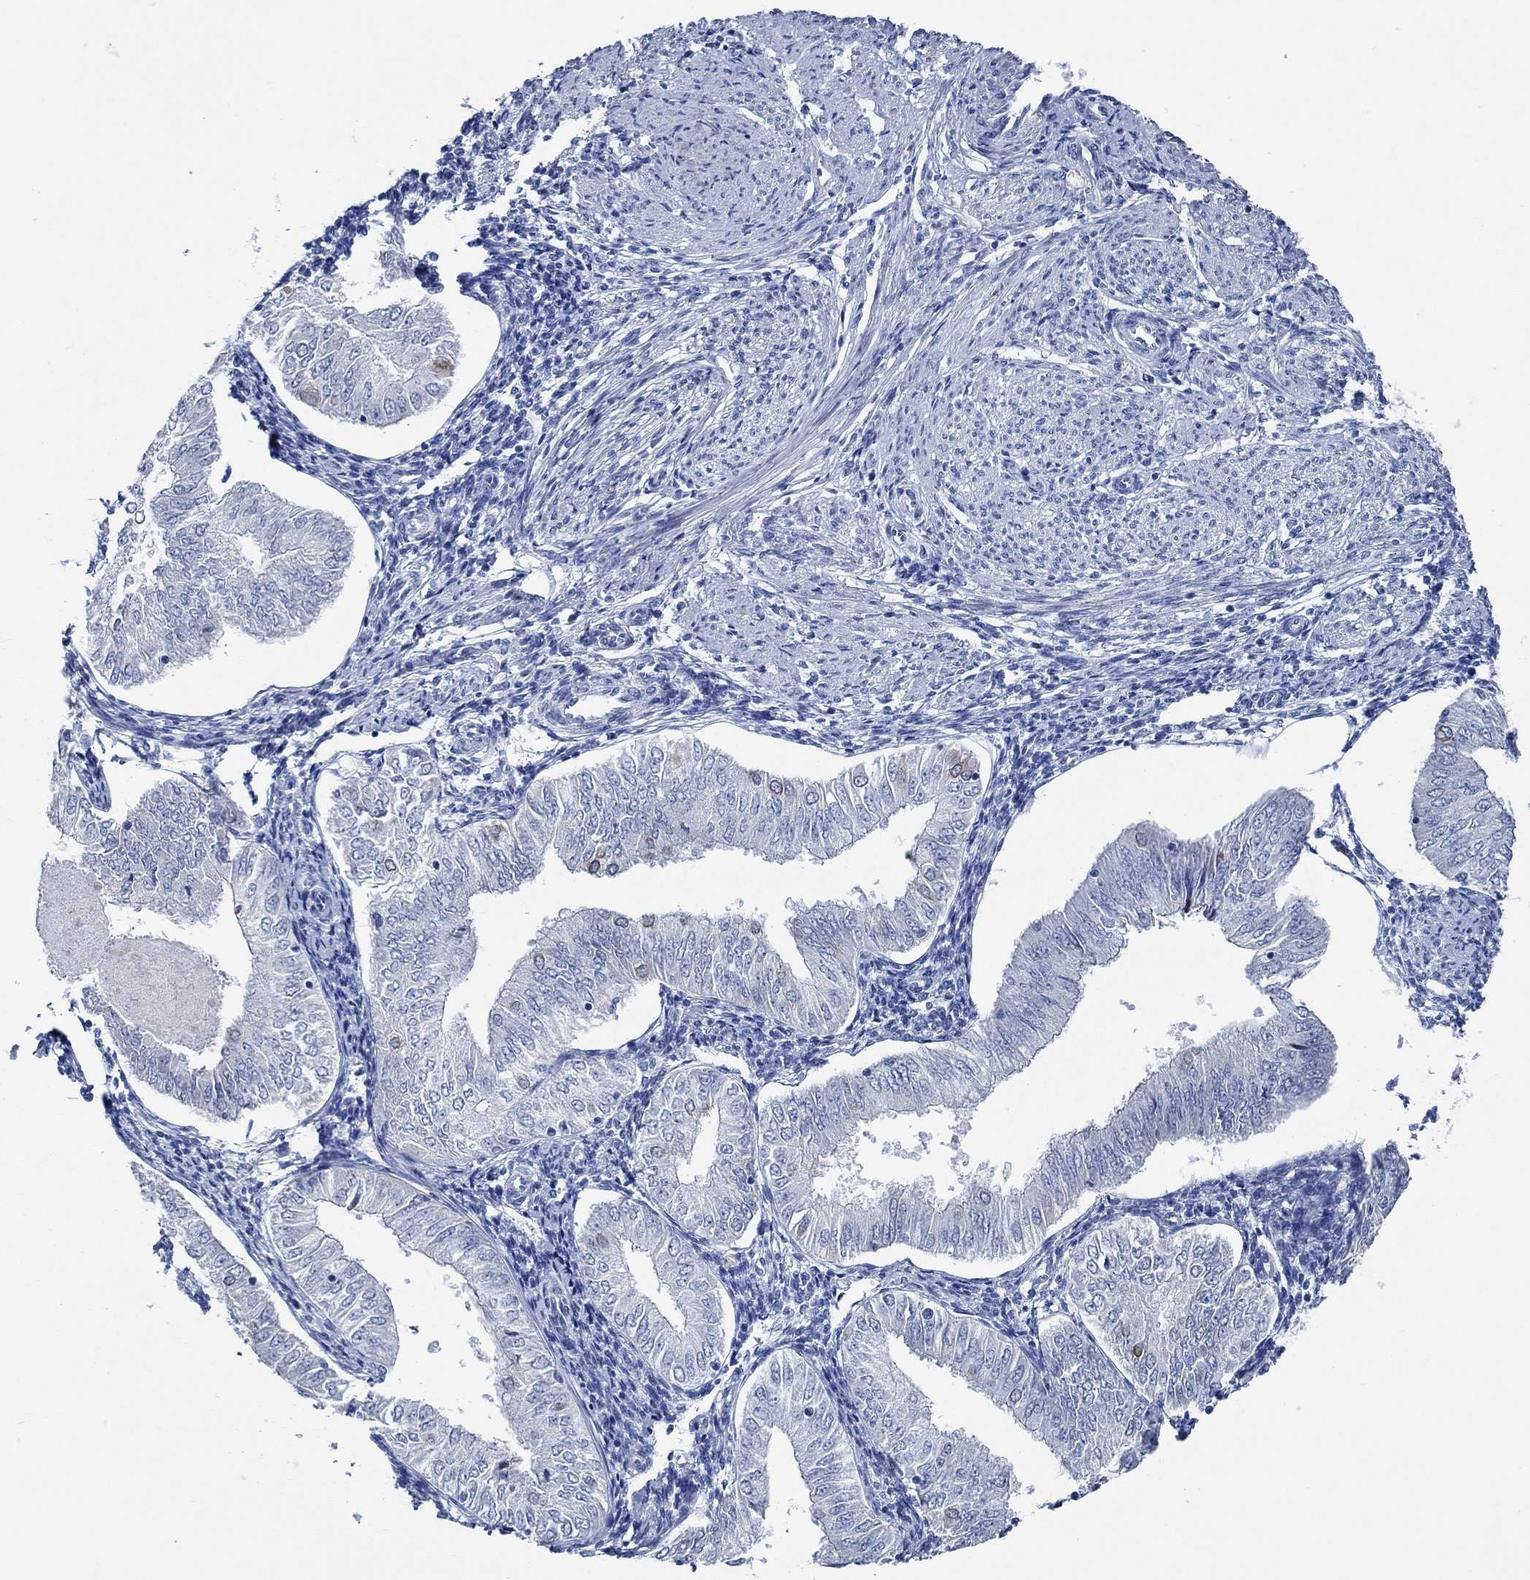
{"staining": {"intensity": "moderate", "quantity": "<25%", "location": "cytoplasmic/membranous"}, "tissue": "endometrial cancer", "cell_type": "Tumor cells", "image_type": "cancer", "snomed": [{"axis": "morphology", "description": "Adenocarcinoma, NOS"}, {"axis": "topography", "description": "Endometrium"}], "caption": "Immunohistochemical staining of endometrial adenocarcinoma demonstrates low levels of moderate cytoplasmic/membranous protein expression in about <25% of tumor cells.", "gene": "HECW2", "patient": {"sex": "female", "age": 53}}